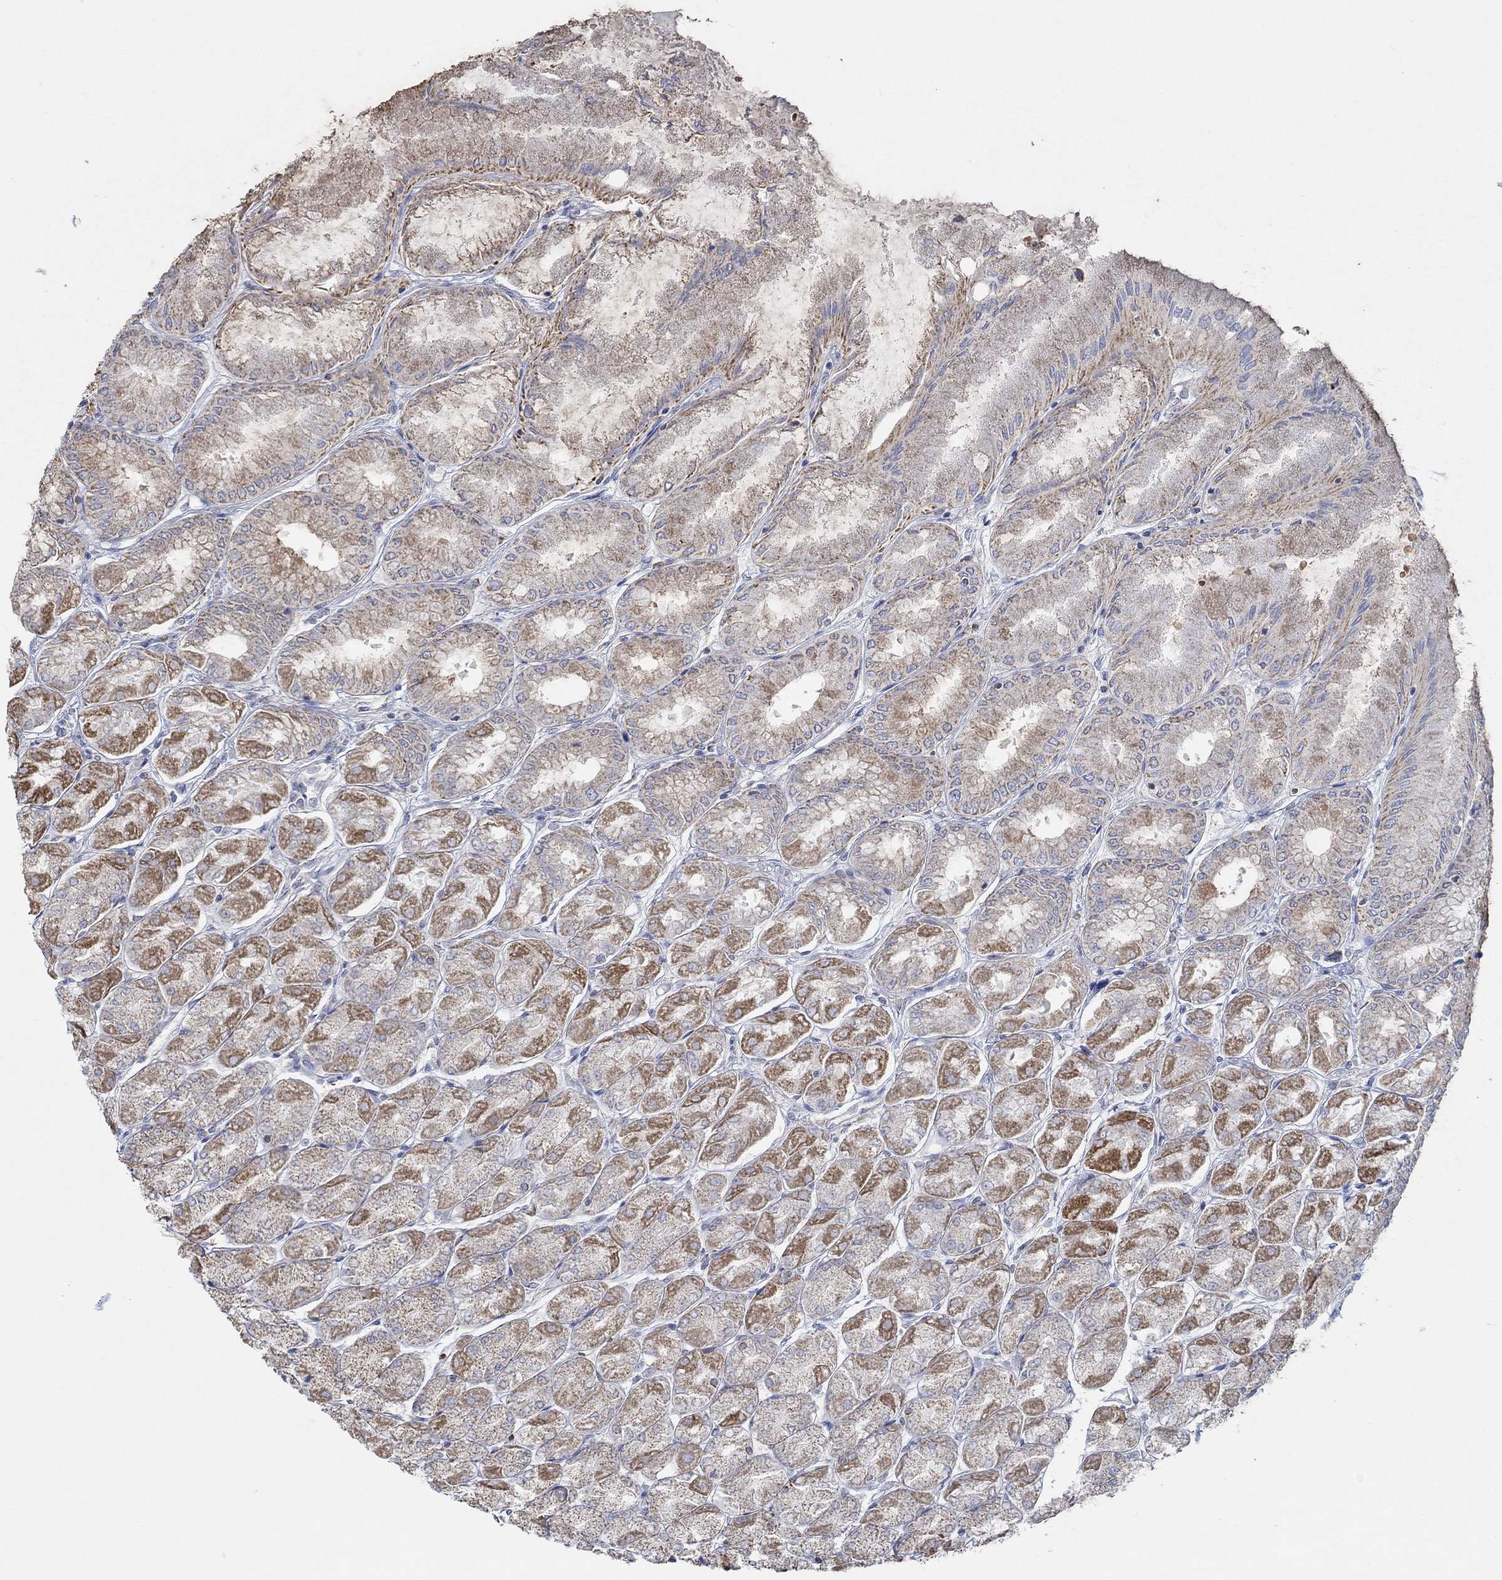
{"staining": {"intensity": "strong", "quantity": "<25%", "location": "cytoplasmic/membranous"}, "tissue": "stomach", "cell_type": "Glandular cells", "image_type": "normal", "snomed": [{"axis": "morphology", "description": "Normal tissue, NOS"}, {"axis": "topography", "description": "Stomach, upper"}], "caption": "Approximately <25% of glandular cells in benign human stomach demonstrate strong cytoplasmic/membranous protein staining as visualized by brown immunohistochemical staining.", "gene": "GLOD5", "patient": {"sex": "male", "age": 60}}